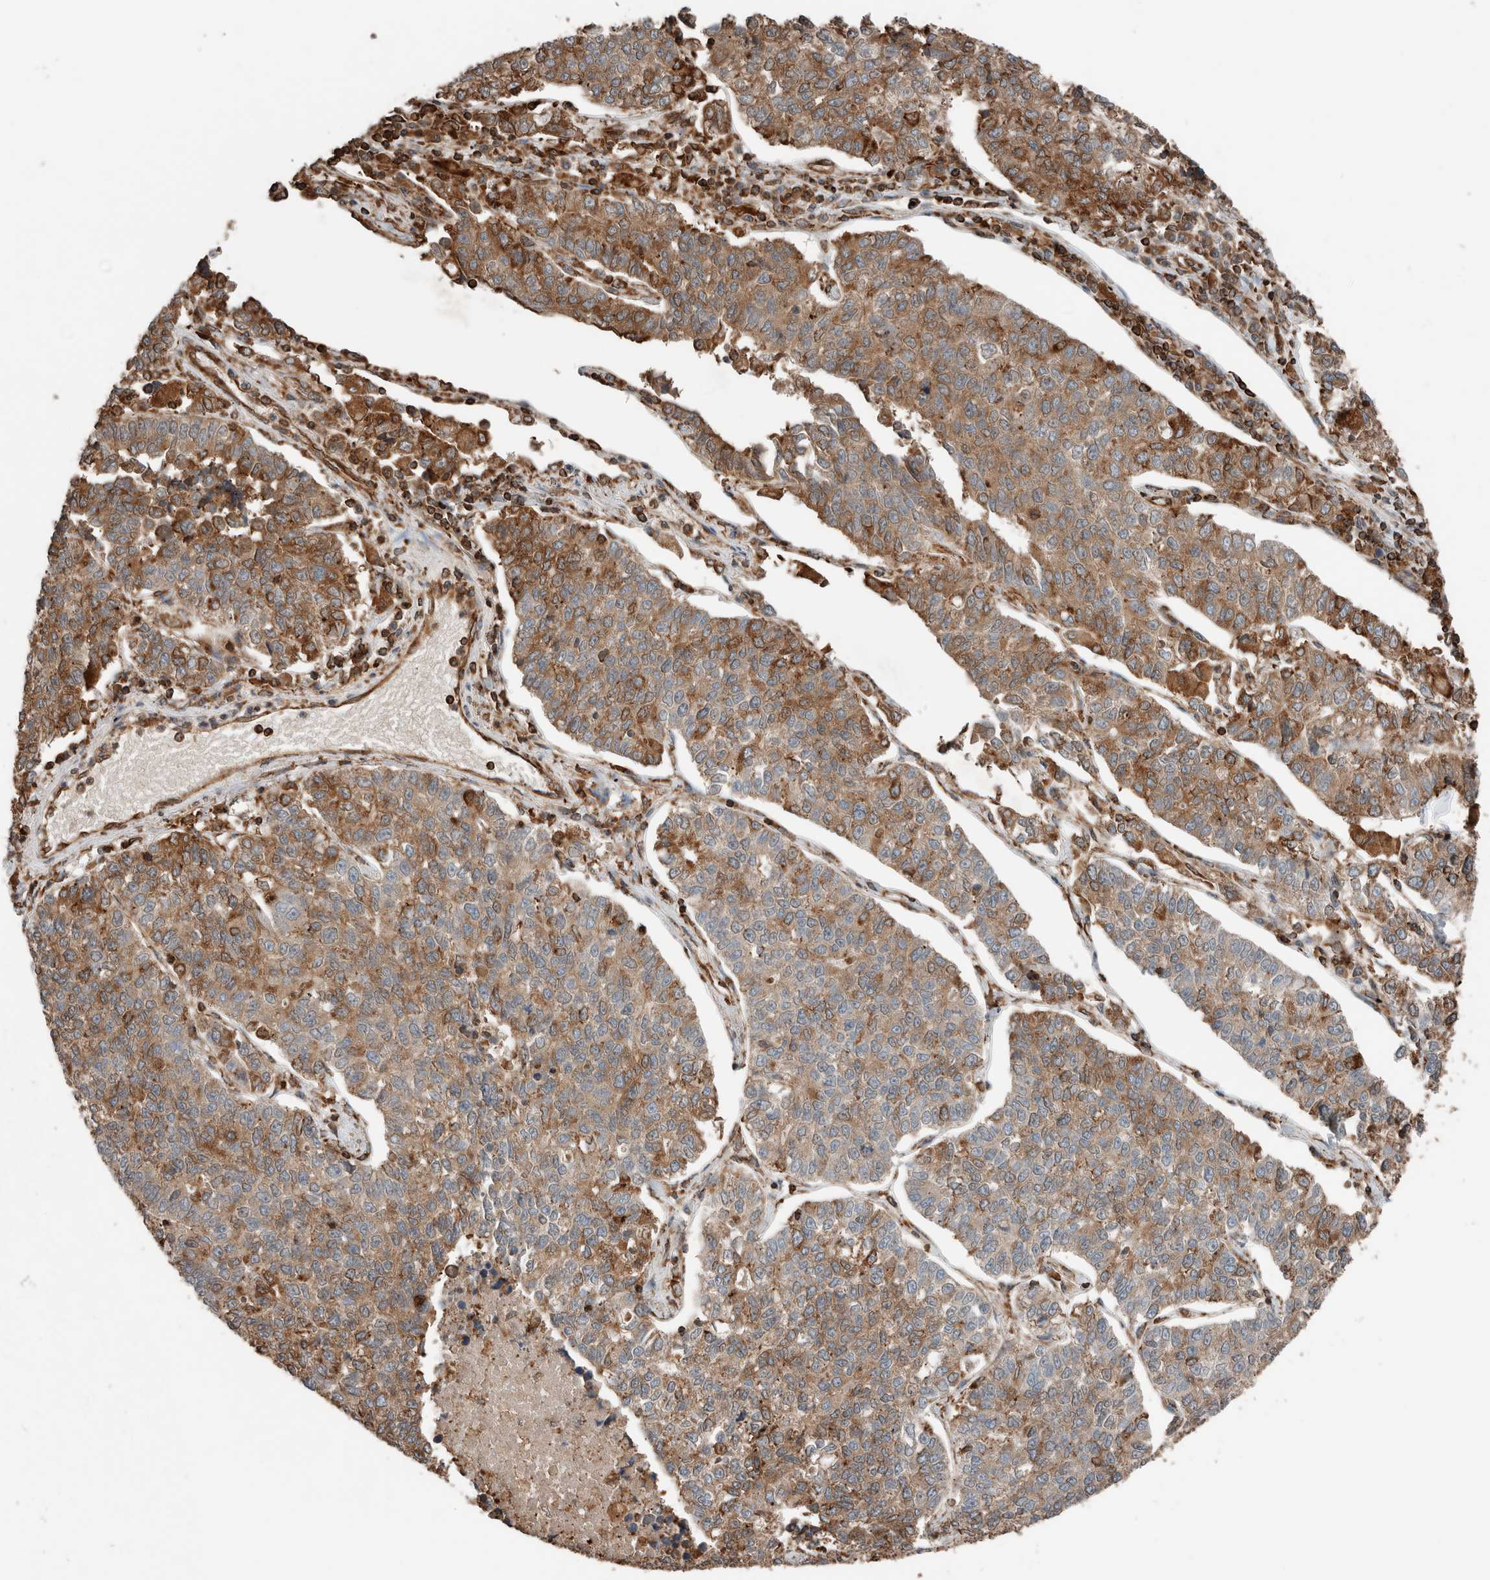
{"staining": {"intensity": "moderate", "quantity": "25%-75%", "location": "cytoplasmic/membranous"}, "tissue": "lung cancer", "cell_type": "Tumor cells", "image_type": "cancer", "snomed": [{"axis": "morphology", "description": "Adenocarcinoma, NOS"}, {"axis": "topography", "description": "Lung"}], "caption": "Tumor cells display medium levels of moderate cytoplasmic/membranous staining in approximately 25%-75% of cells in adenocarcinoma (lung). (brown staining indicates protein expression, while blue staining denotes nuclei).", "gene": "ERAP2", "patient": {"sex": "male", "age": 49}}